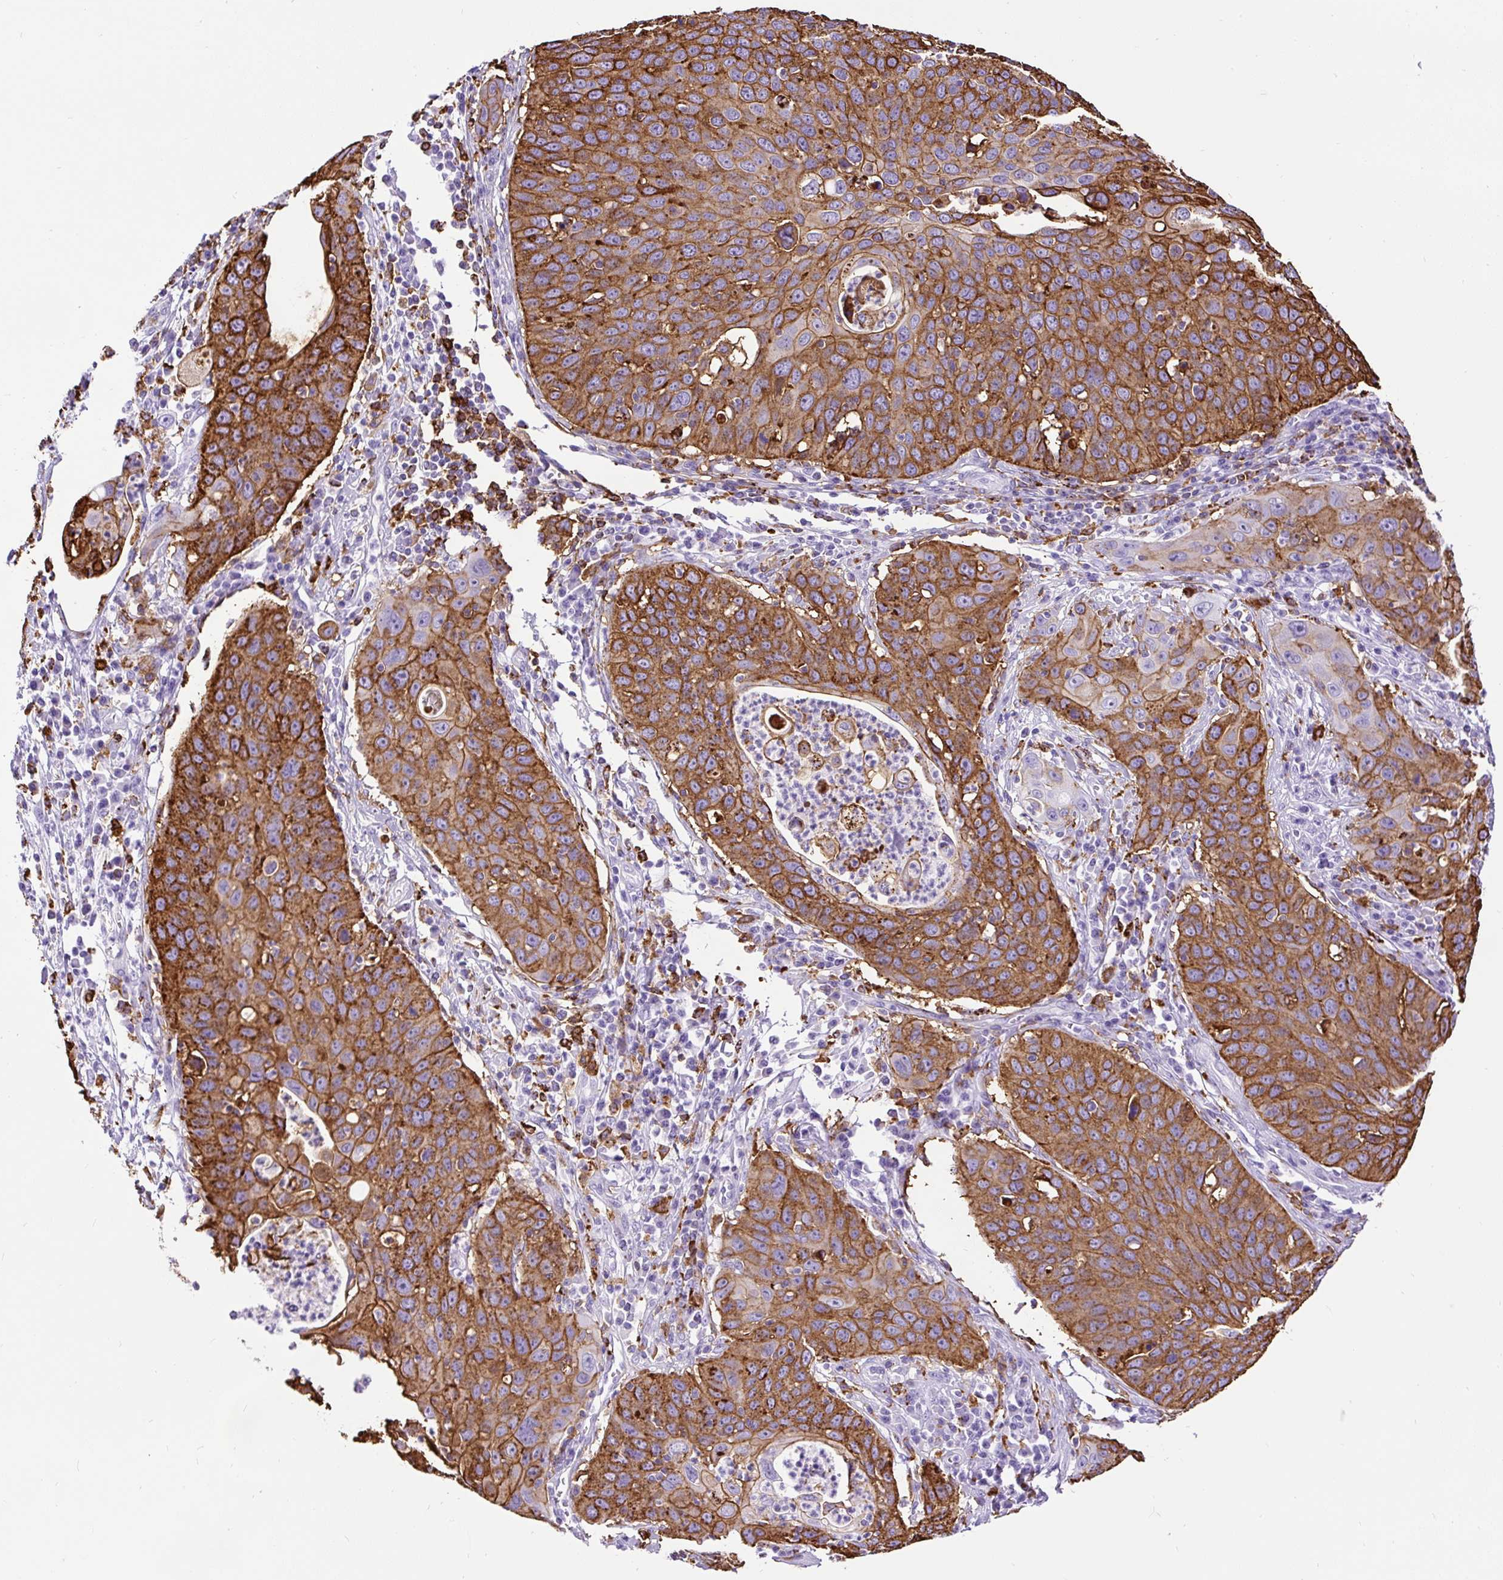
{"staining": {"intensity": "moderate", "quantity": ">75%", "location": "cytoplasmic/membranous"}, "tissue": "cervical cancer", "cell_type": "Tumor cells", "image_type": "cancer", "snomed": [{"axis": "morphology", "description": "Squamous cell carcinoma, NOS"}, {"axis": "topography", "description": "Cervix"}], "caption": "Immunohistochemistry (IHC) staining of cervical cancer, which displays medium levels of moderate cytoplasmic/membranous positivity in about >75% of tumor cells indicating moderate cytoplasmic/membranous protein staining. The staining was performed using DAB (3,3'-diaminobenzidine) (brown) for protein detection and nuclei were counterstained in hematoxylin (blue).", "gene": "HLA-DRA", "patient": {"sex": "female", "age": 36}}